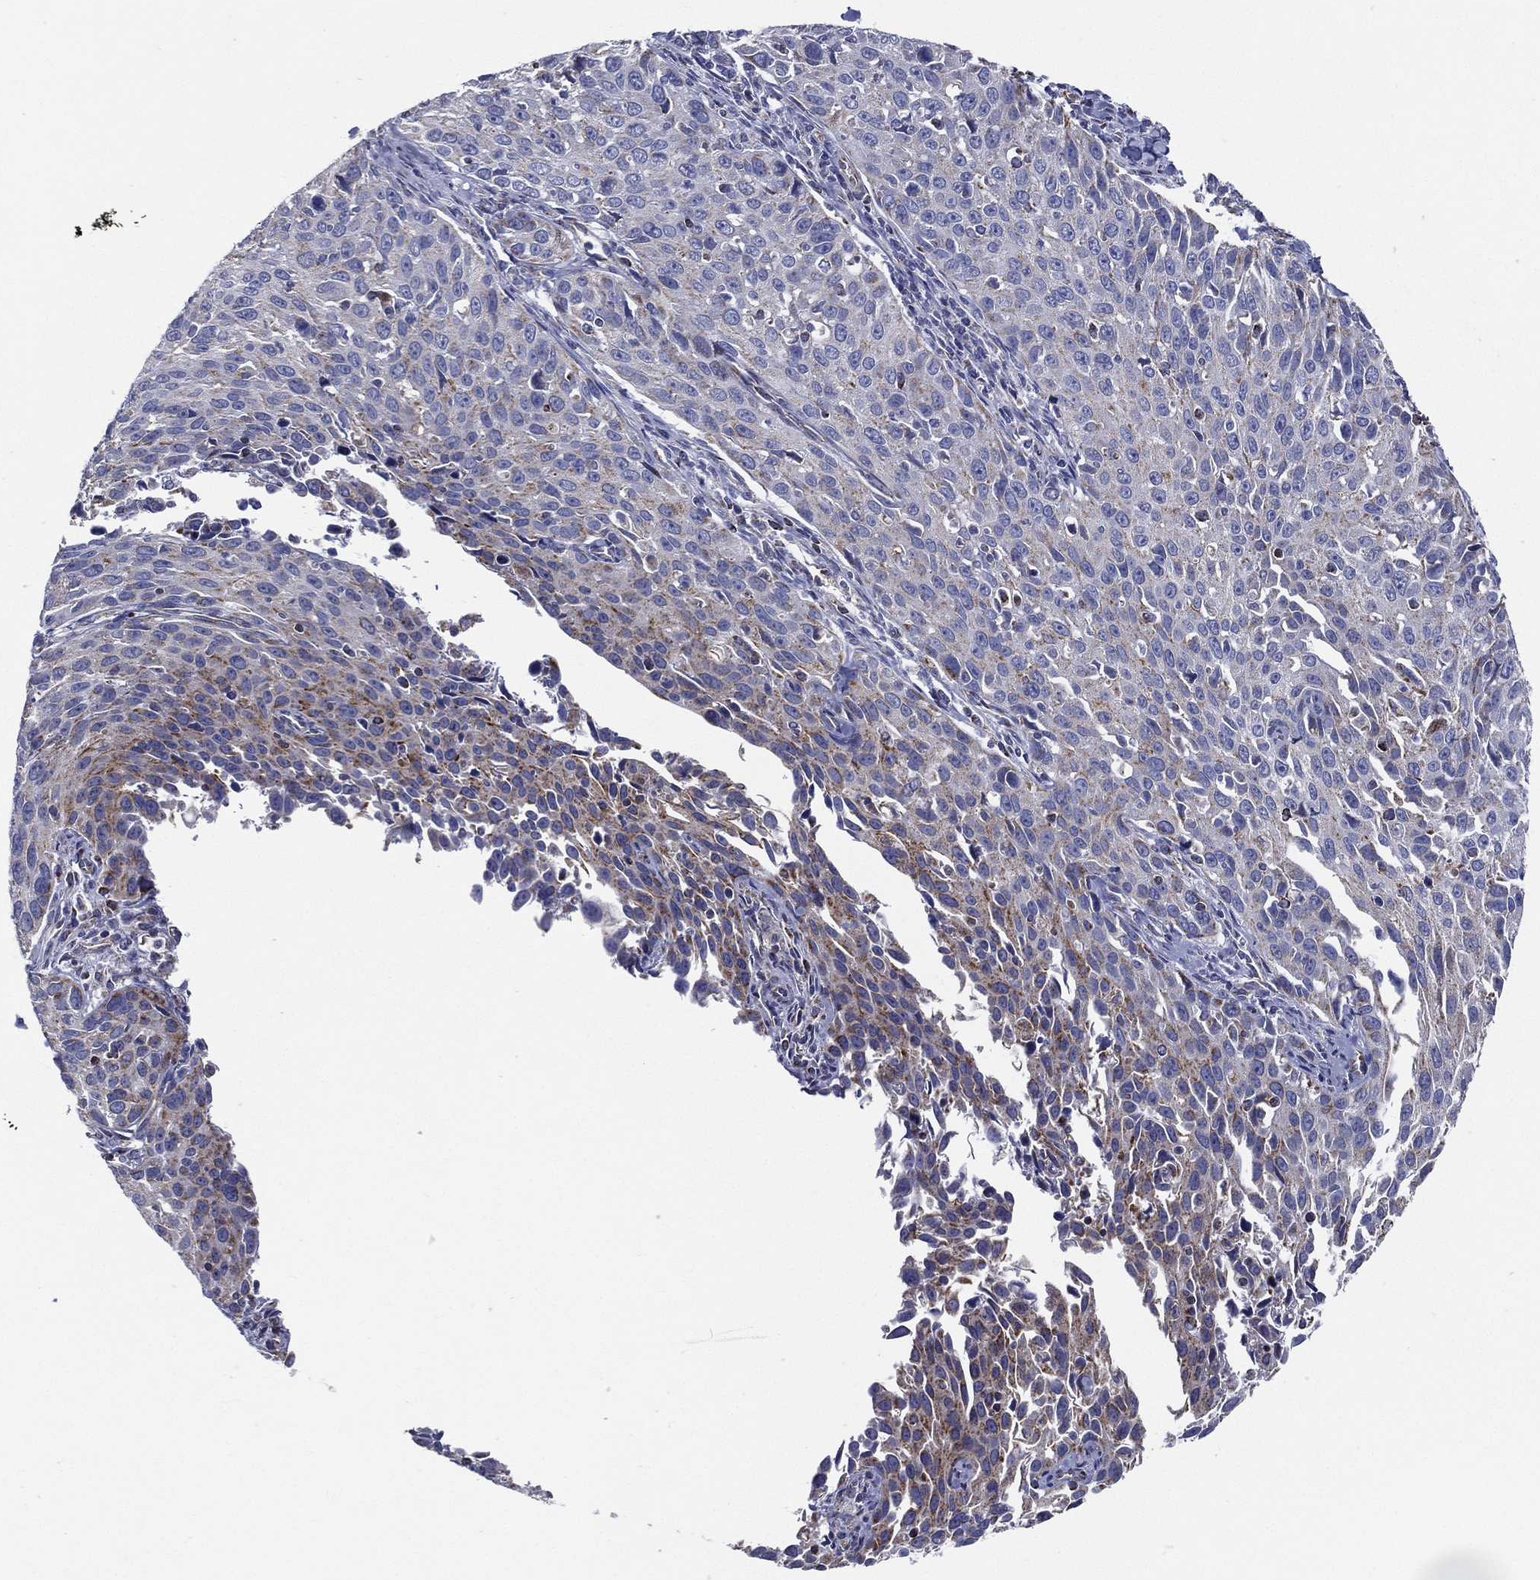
{"staining": {"intensity": "moderate", "quantity": "<25%", "location": "cytoplasmic/membranous"}, "tissue": "cervical cancer", "cell_type": "Tumor cells", "image_type": "cancer", "snomed": [{"axis": "morphology", "description": "Squamous cell carcinoma, NOS"}, {"axis": "topography", "description": "Cervix"}], "caption": "Protein staining displays moderate cytoplasmic/membranous expression in approximately <25% of tumor cells in cervical cancer (squamous cell carcinoma).", "gene": "SFXN1", "patient": {"sex": "female", "age": 26}}